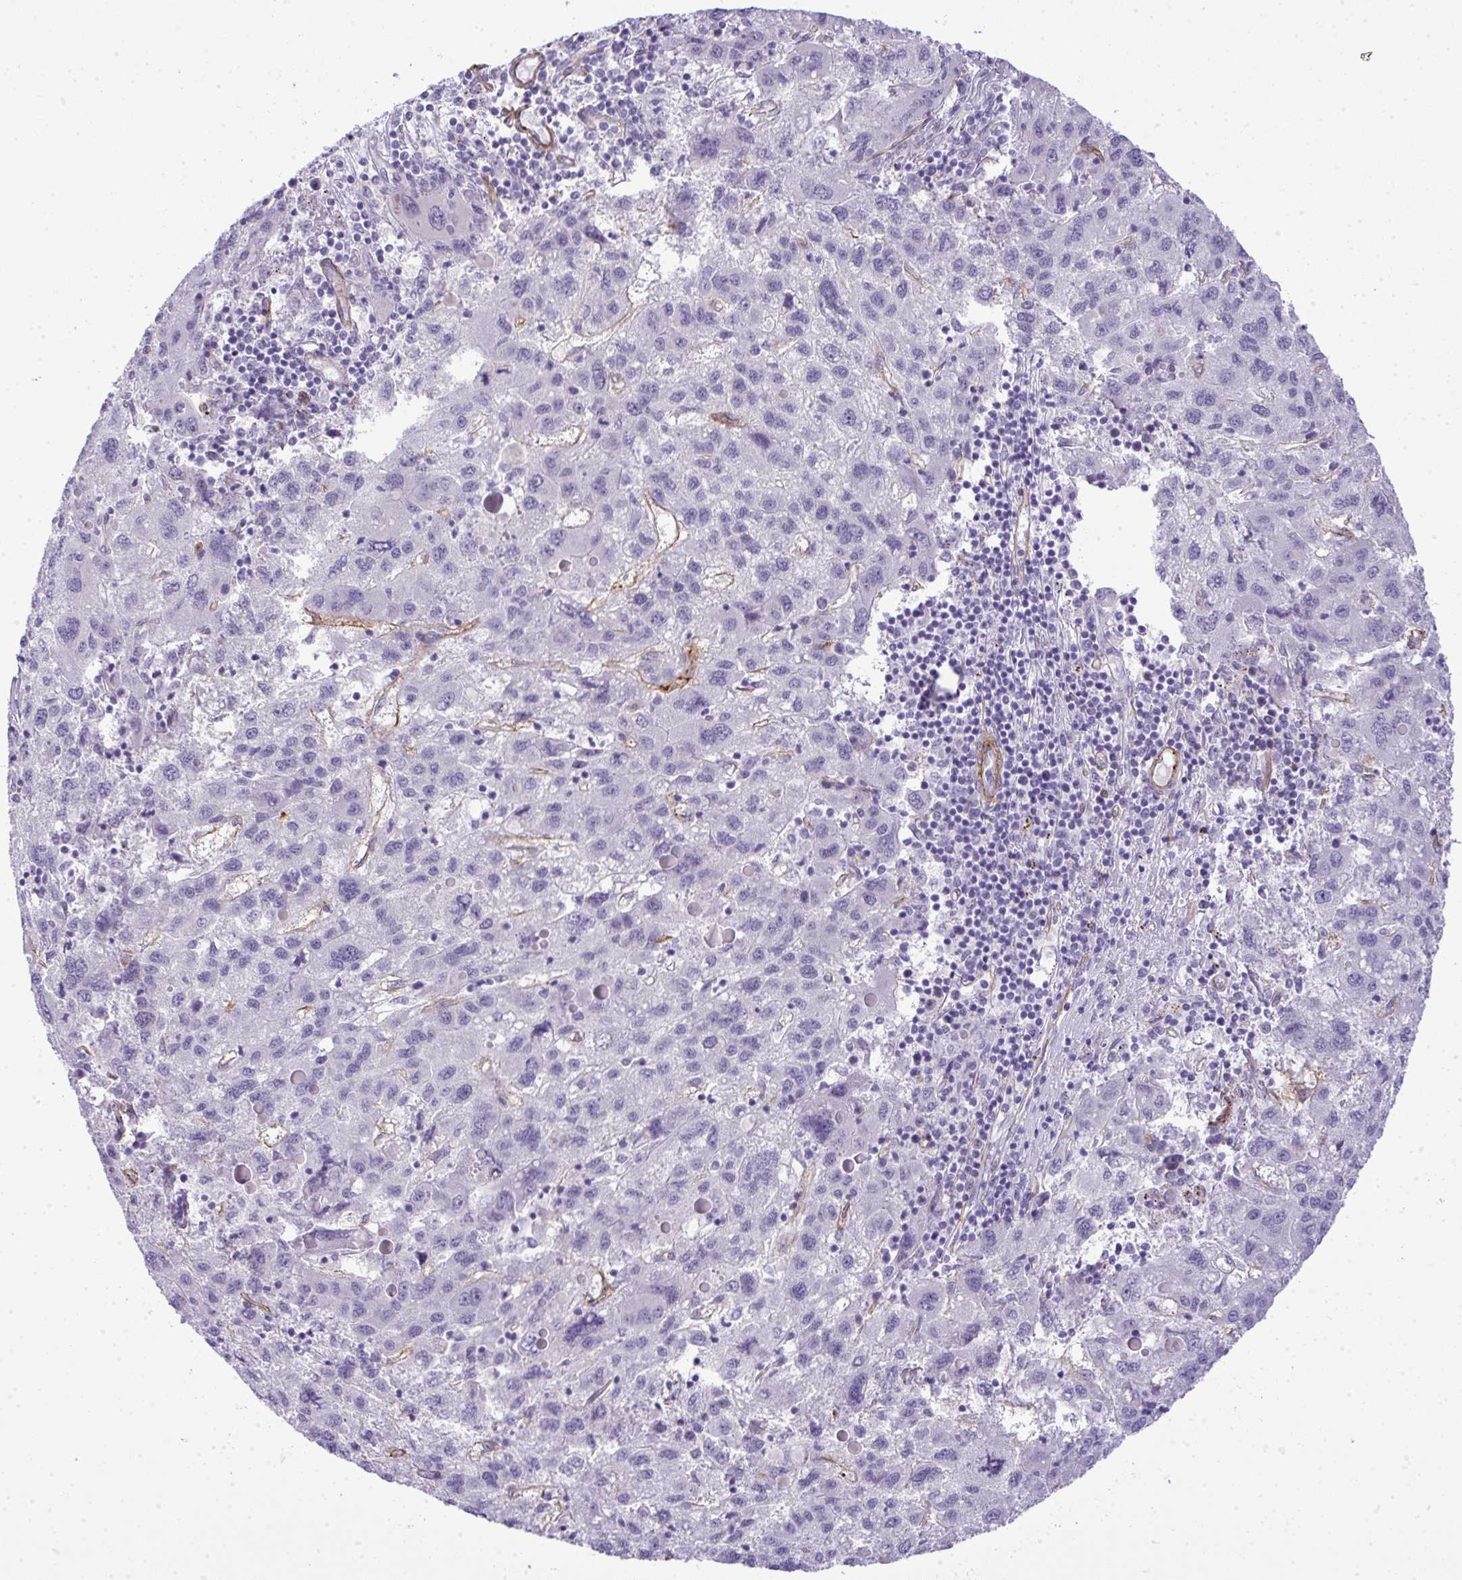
{"staining": {"intensity": "negative", "quantity": "none", "location": "none"}, "tissue": "liver cancer", "cell_type": "Tumor cells", "image_type": "cancer", "snomed": [{"axis": "morphology", "description": "Carcinoma, Hepatocellular, NOS"}, {"axis": "topography", "description": "Liver"}], "caption": "IHC of hepatocellular carcinoma (liver) exhibits no positivity in tumor cells.", "gene": "UBE2S", "patient": {"sex": "female", "age": 77}}